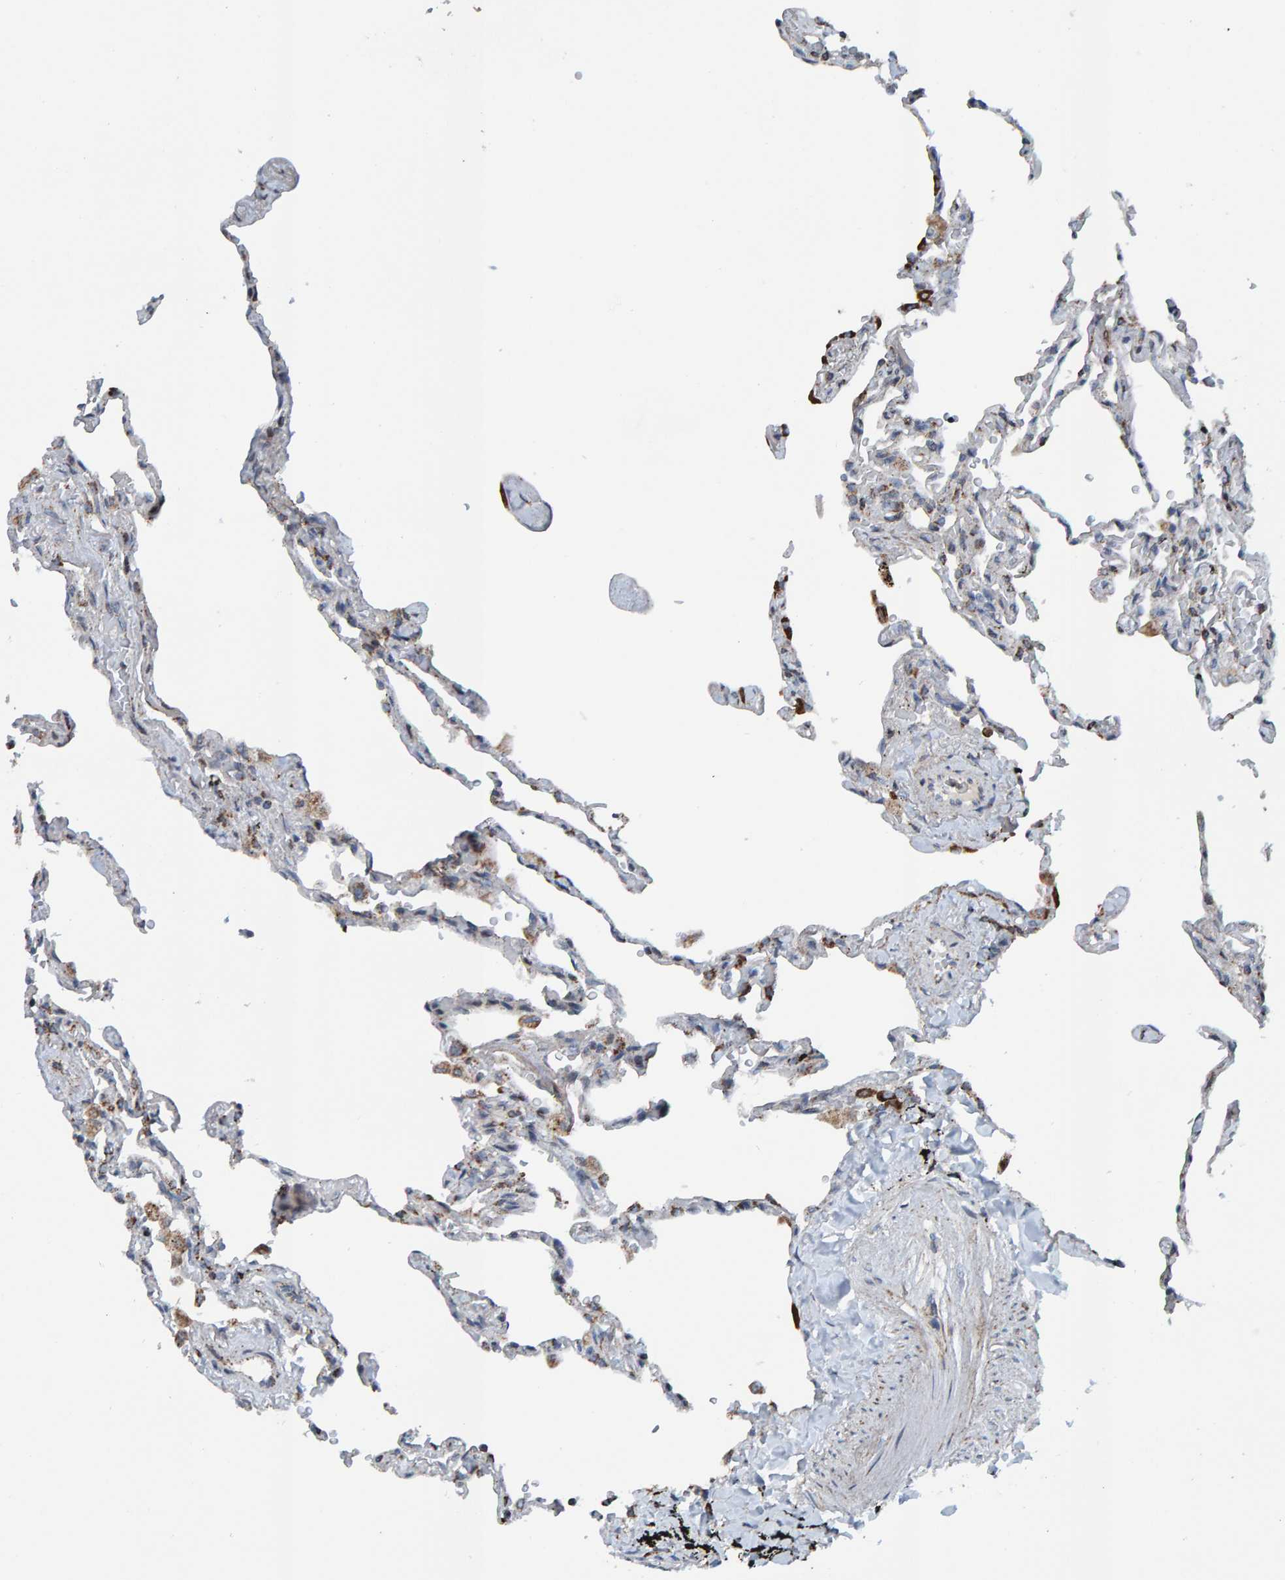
{"staining": {"intensity": "negative", "quantity": "none", "location": "none"}, "tissue": "lung", "cell_type": "Alveolar cells", "image_type": "normal", "snomed": [{"axis": "morphology", "description": "Normal tissue, NOS"}, {"axis": "topography", "description": "Lung"}], "caption": "This is an immunohistochemistry (IHC) micrograph of unremarkable human lung. There is no staining in alveolar cells.", "gene": "ZNF48", "patient": {"sex": "male", "age": 59}}